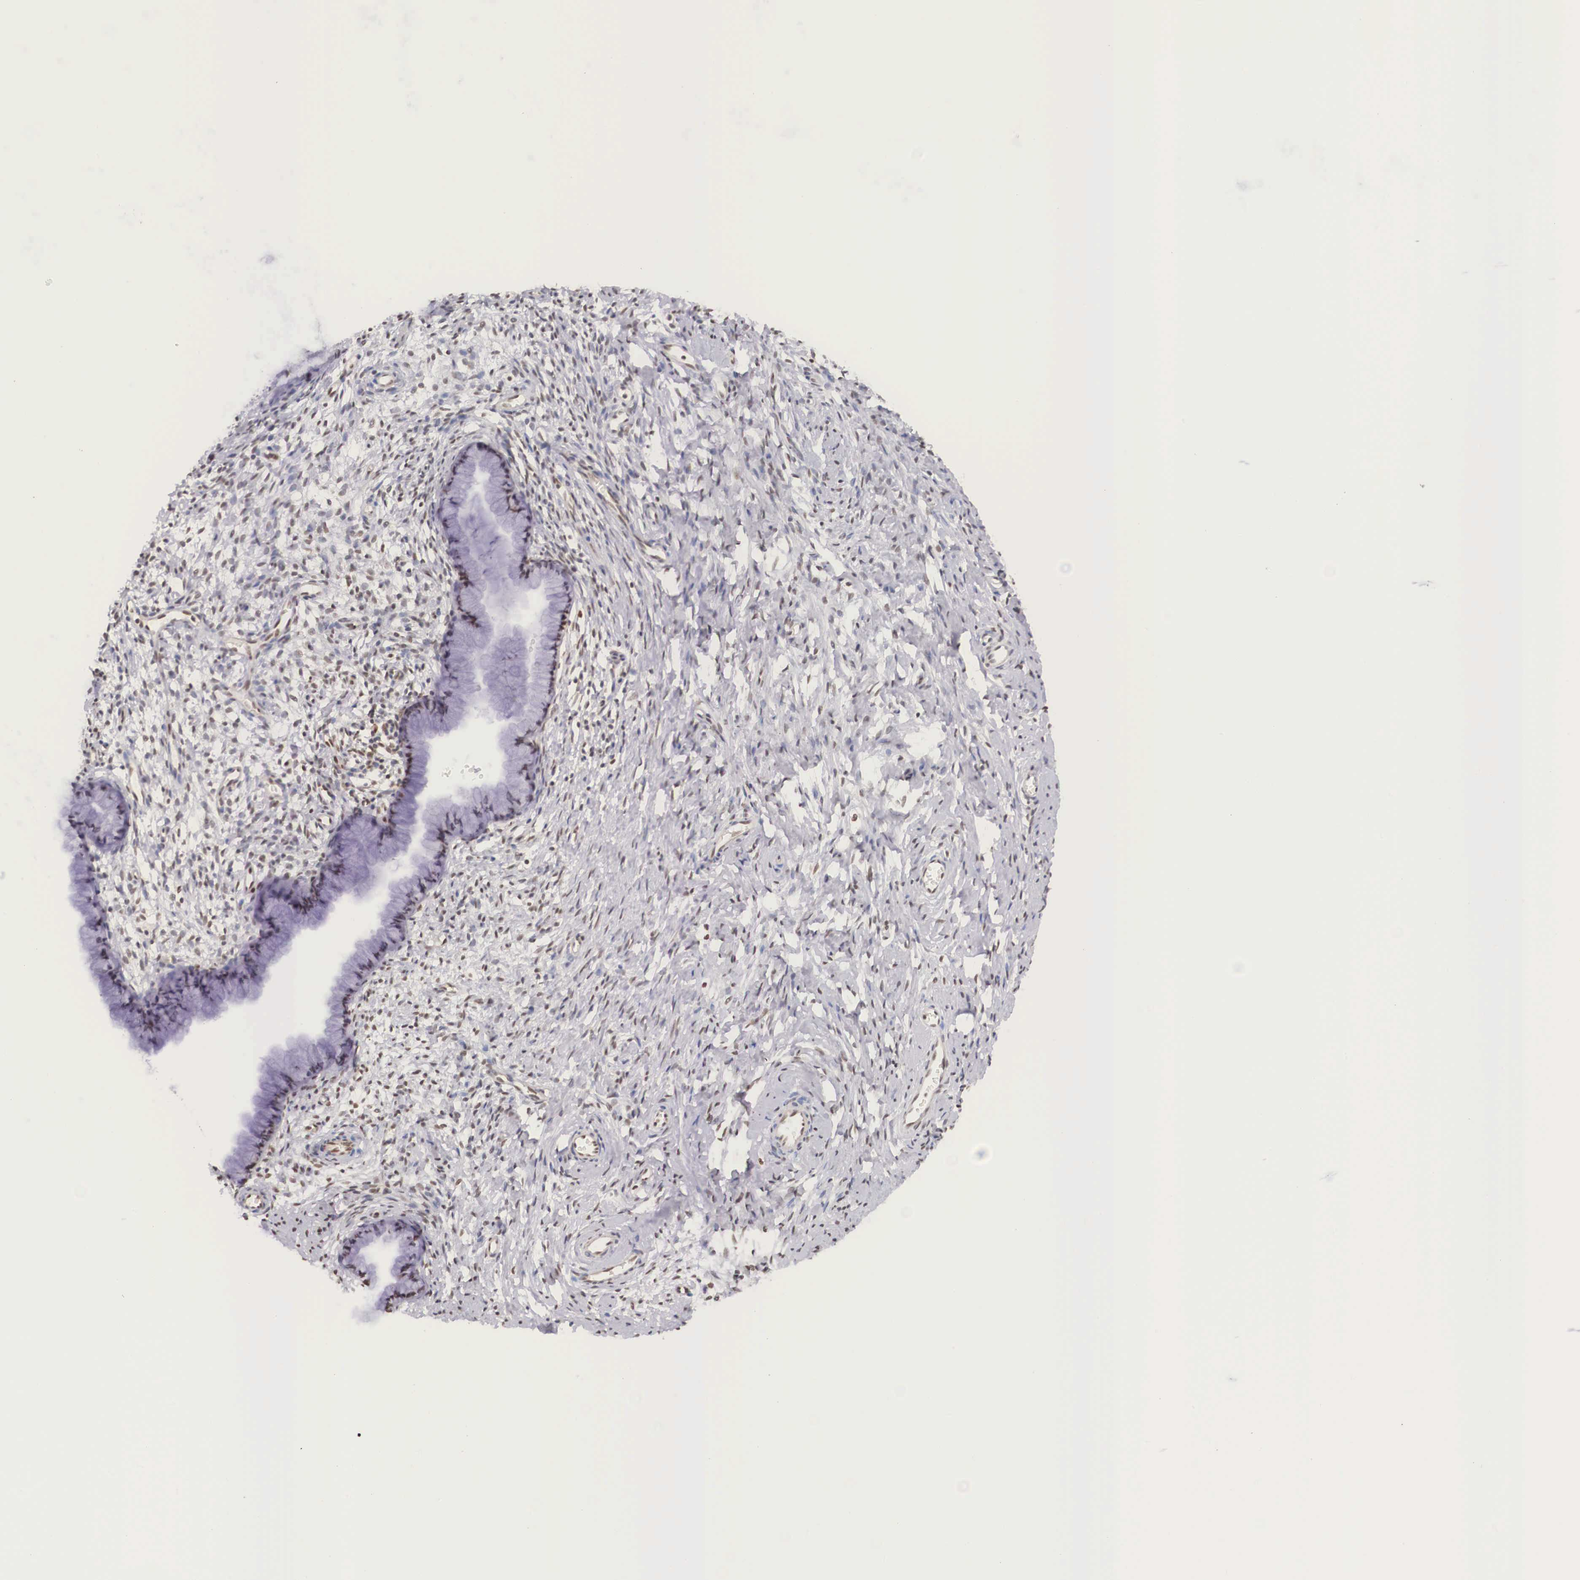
{"staining": {"intensity": "weak", "quantity": ">75%", "location": "nuclear"}, "tissue": "cervix", "cell_type": "Glandular cells", "image_type": "normal", "snomed": [{"axis": "morphology", "description": "Normal tissue, NOS"}, {"axis": "topography", "description": "Cervix"}], "caption": "IHC image of benign cervix: human cervix stained using IHC demonstrates low levels of weak protein expression localized specifically in the nuclear of glandular cells, appearing as a nuclear brown color.", "gene": "ZNF275", "patient": {"sex": "female", "age": 70}}